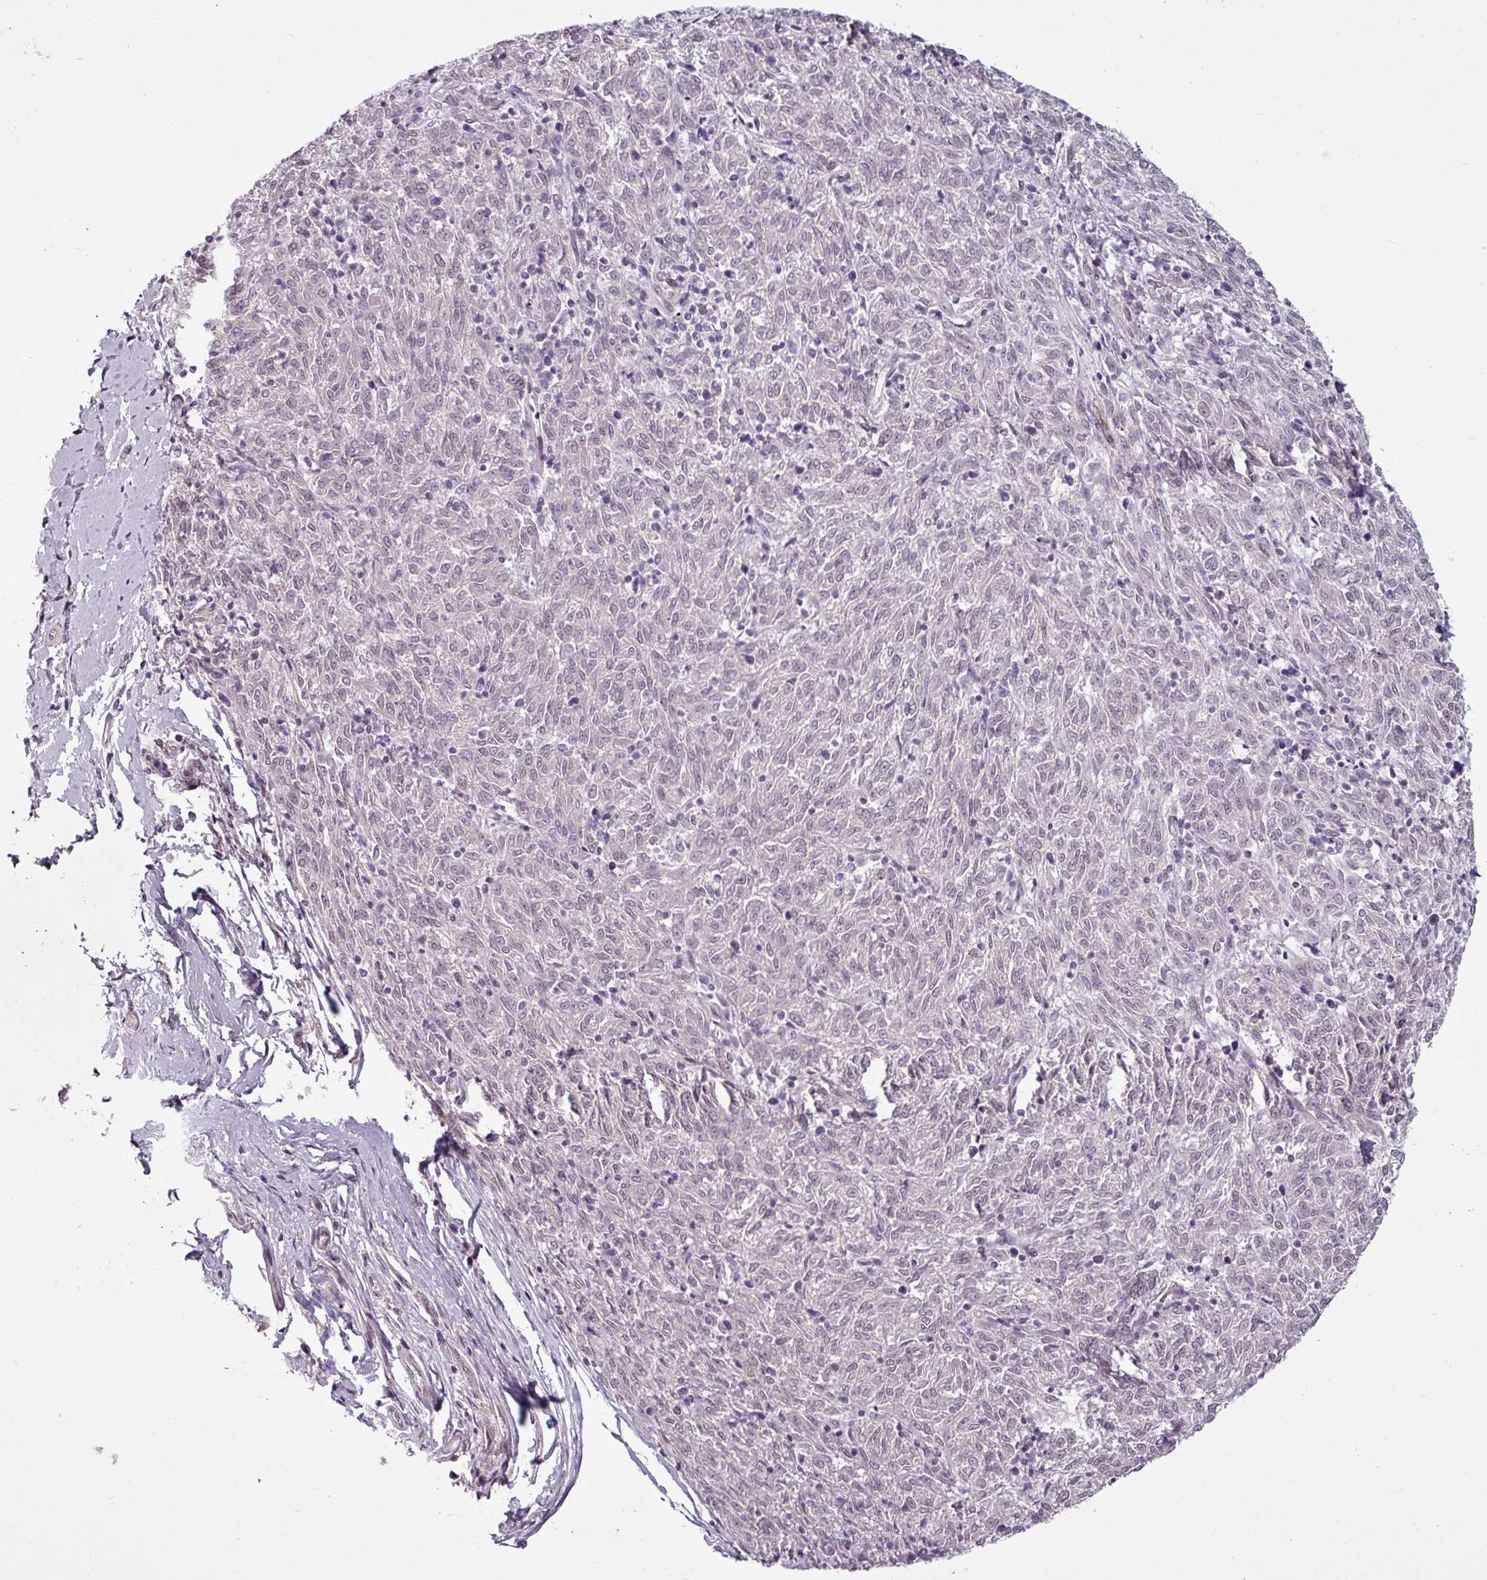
{"staining": {"intensity": "negative", "quantity": "none", "location": "none"}, "tissue": "melanoma", "cell_type": "Tumor cells", "image_type": "cancer", "snomed": [{"axis": "morphology", "description": "Malignant melanoma, NOS"}, {"axis": "topography", "description": "Skin"}], "caption": "IHC of human melanoma exhibits no staining in tumor cells.", "gene": "GPT2", "patient": {"sex": "female", "age": 72}}